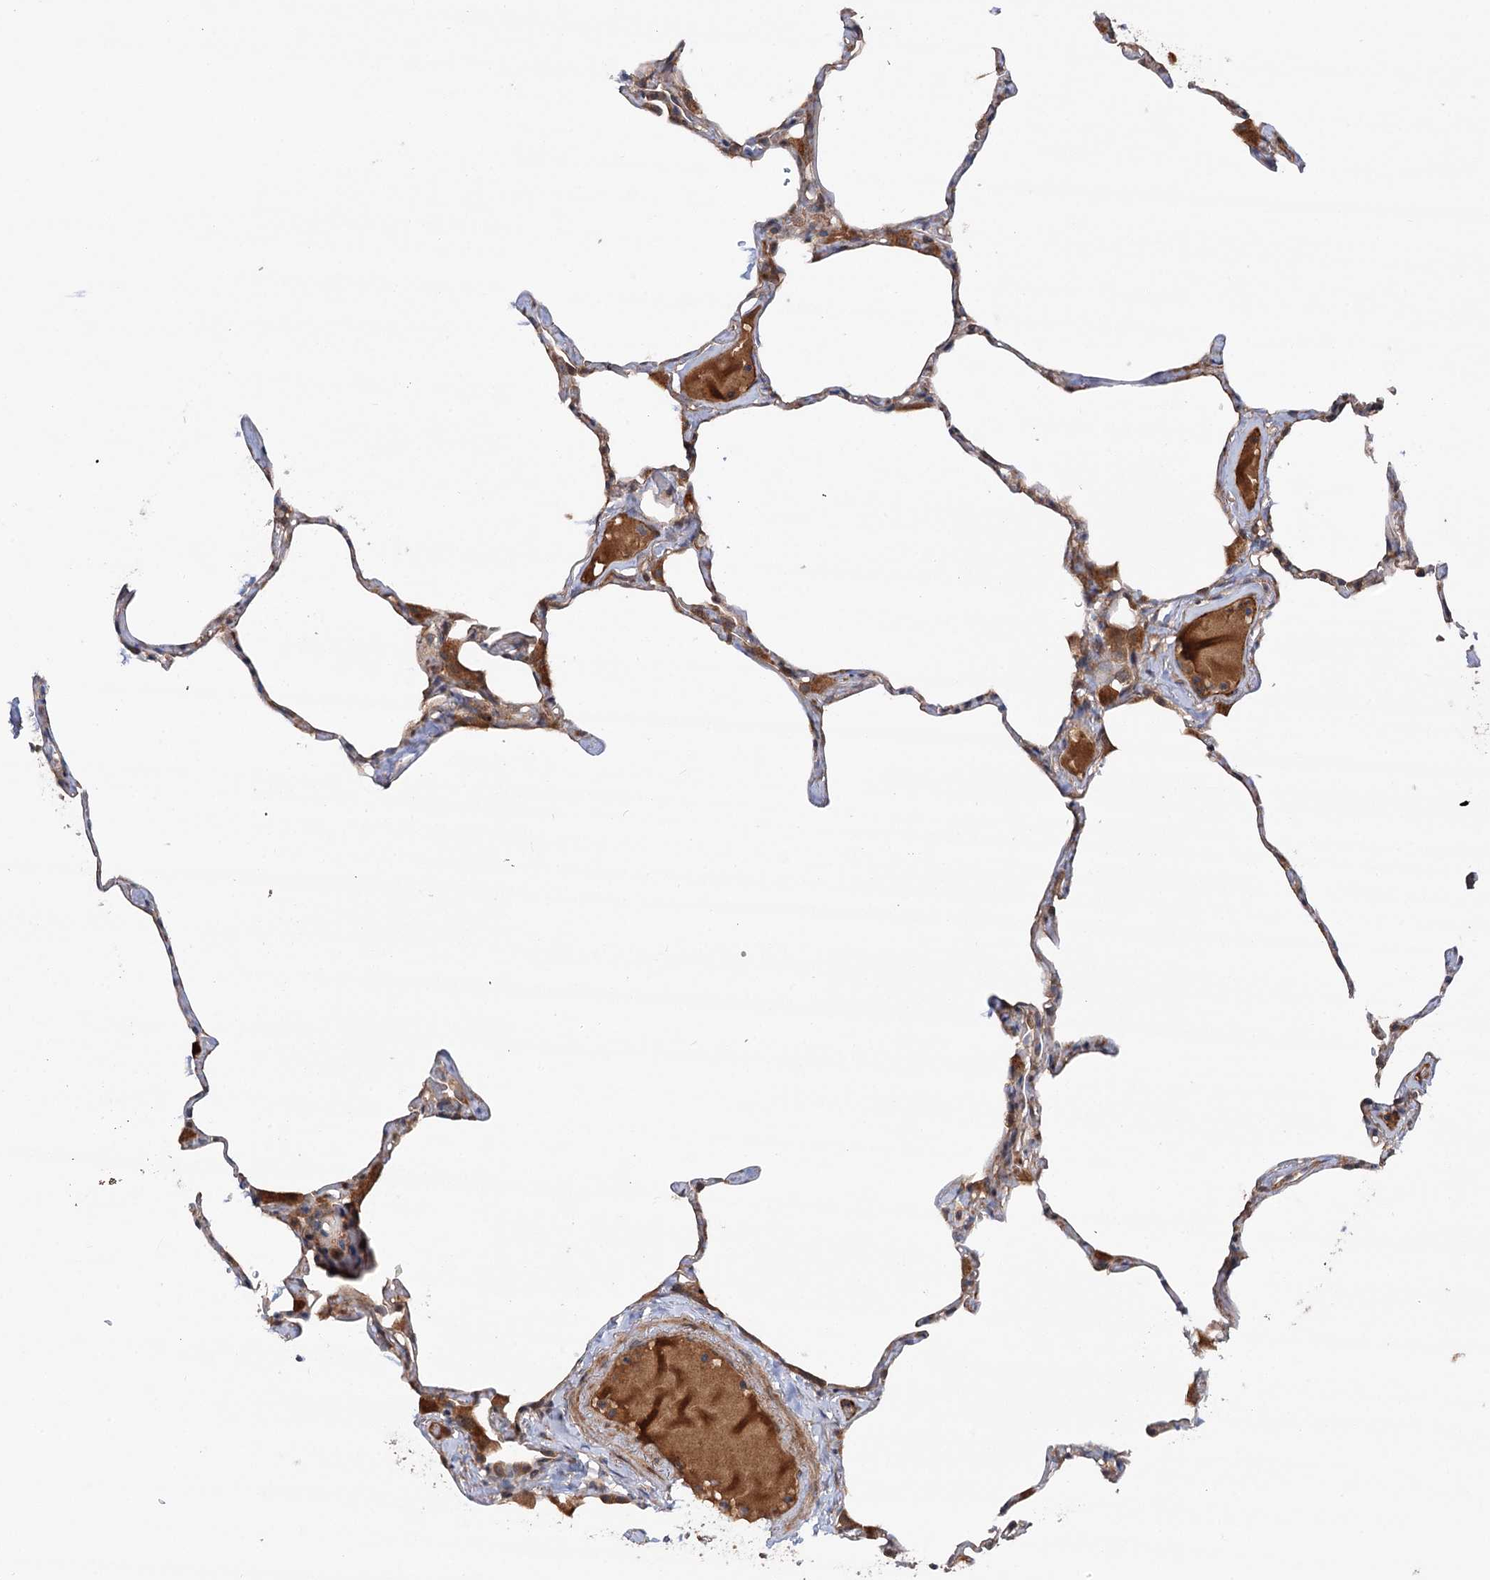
{"staining": {"intensity": "moderate", "quantity": ">75%", "location": "cytoplasmic/membranous"}, "tissue": "lung", "cell_type": "Alveolar cells", "image_type": "normal", "snomed": [{"axis": "morphology", "description": "Normal tissue, NOS"}, {"axis": "topography", "description": "Lung"}], "caption": "Lung stained with a brown dye exhibits moderate cytoplasmic/membranous positive expression in about >75% of alveolar cells.", "gene": "ADGRG4", "patient": {"sex": "male", "age": 65}}